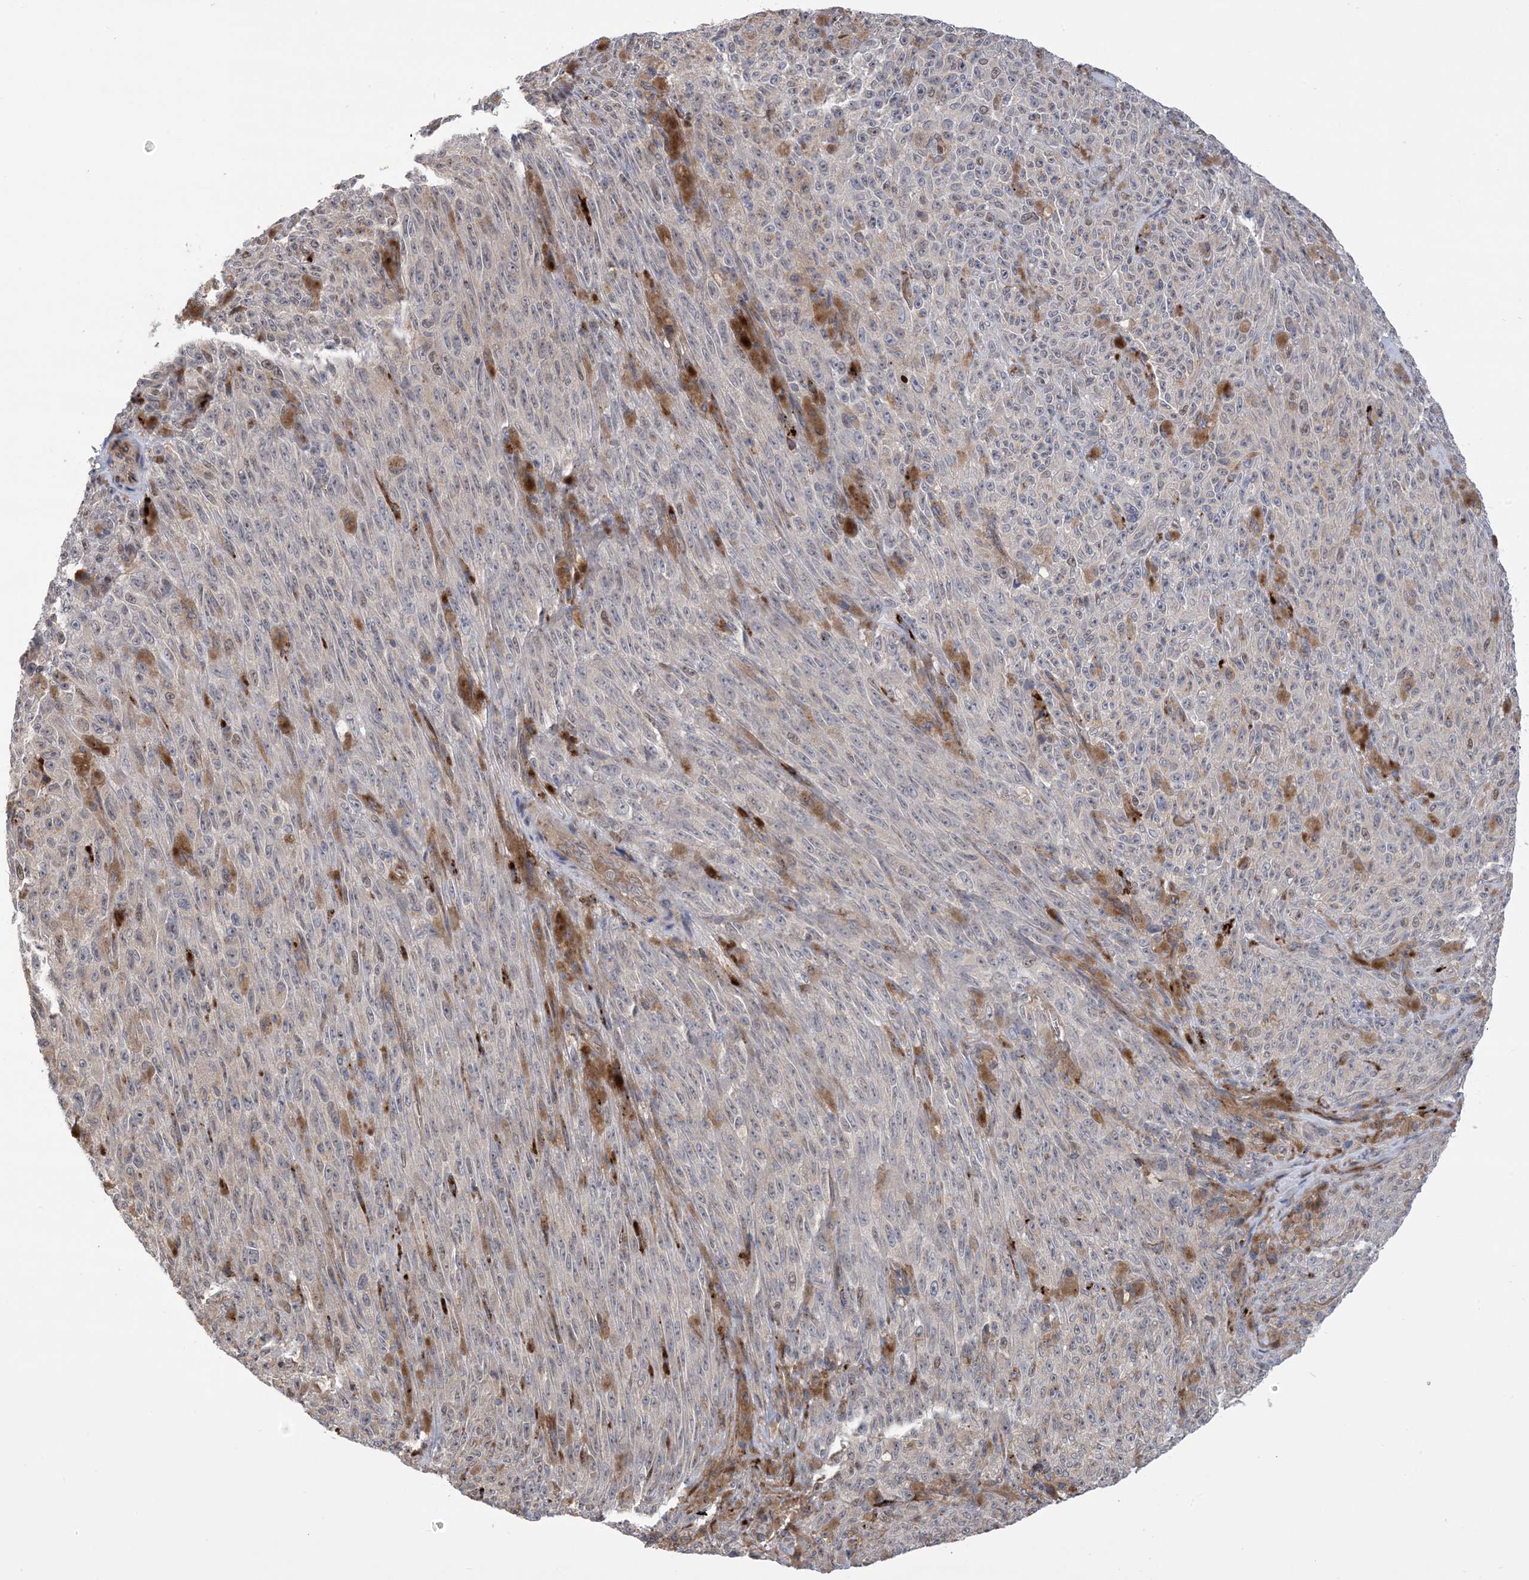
{"staining": {"intensity": "negative", "quantity": "none", "location": "none"}, "tissue": "melanoma", "cell_type": "Tumor cells", "image_type": "cancer", "snomed": [{"axis": "morphology", "description": "Malignant melanoma, NOS"}, {"axis": "topography", "description": "Skin"}], "caption": "DAB immunohistochemical staining of melanoma displays no significant positivity in tumor cells. Brightfield microscopy of IHC stained with DAB (brown) and hematoxylin (blue), captured at high magnification.", "gene": "CLEC16A", "patient": {"sex": "female", "age": 82}}